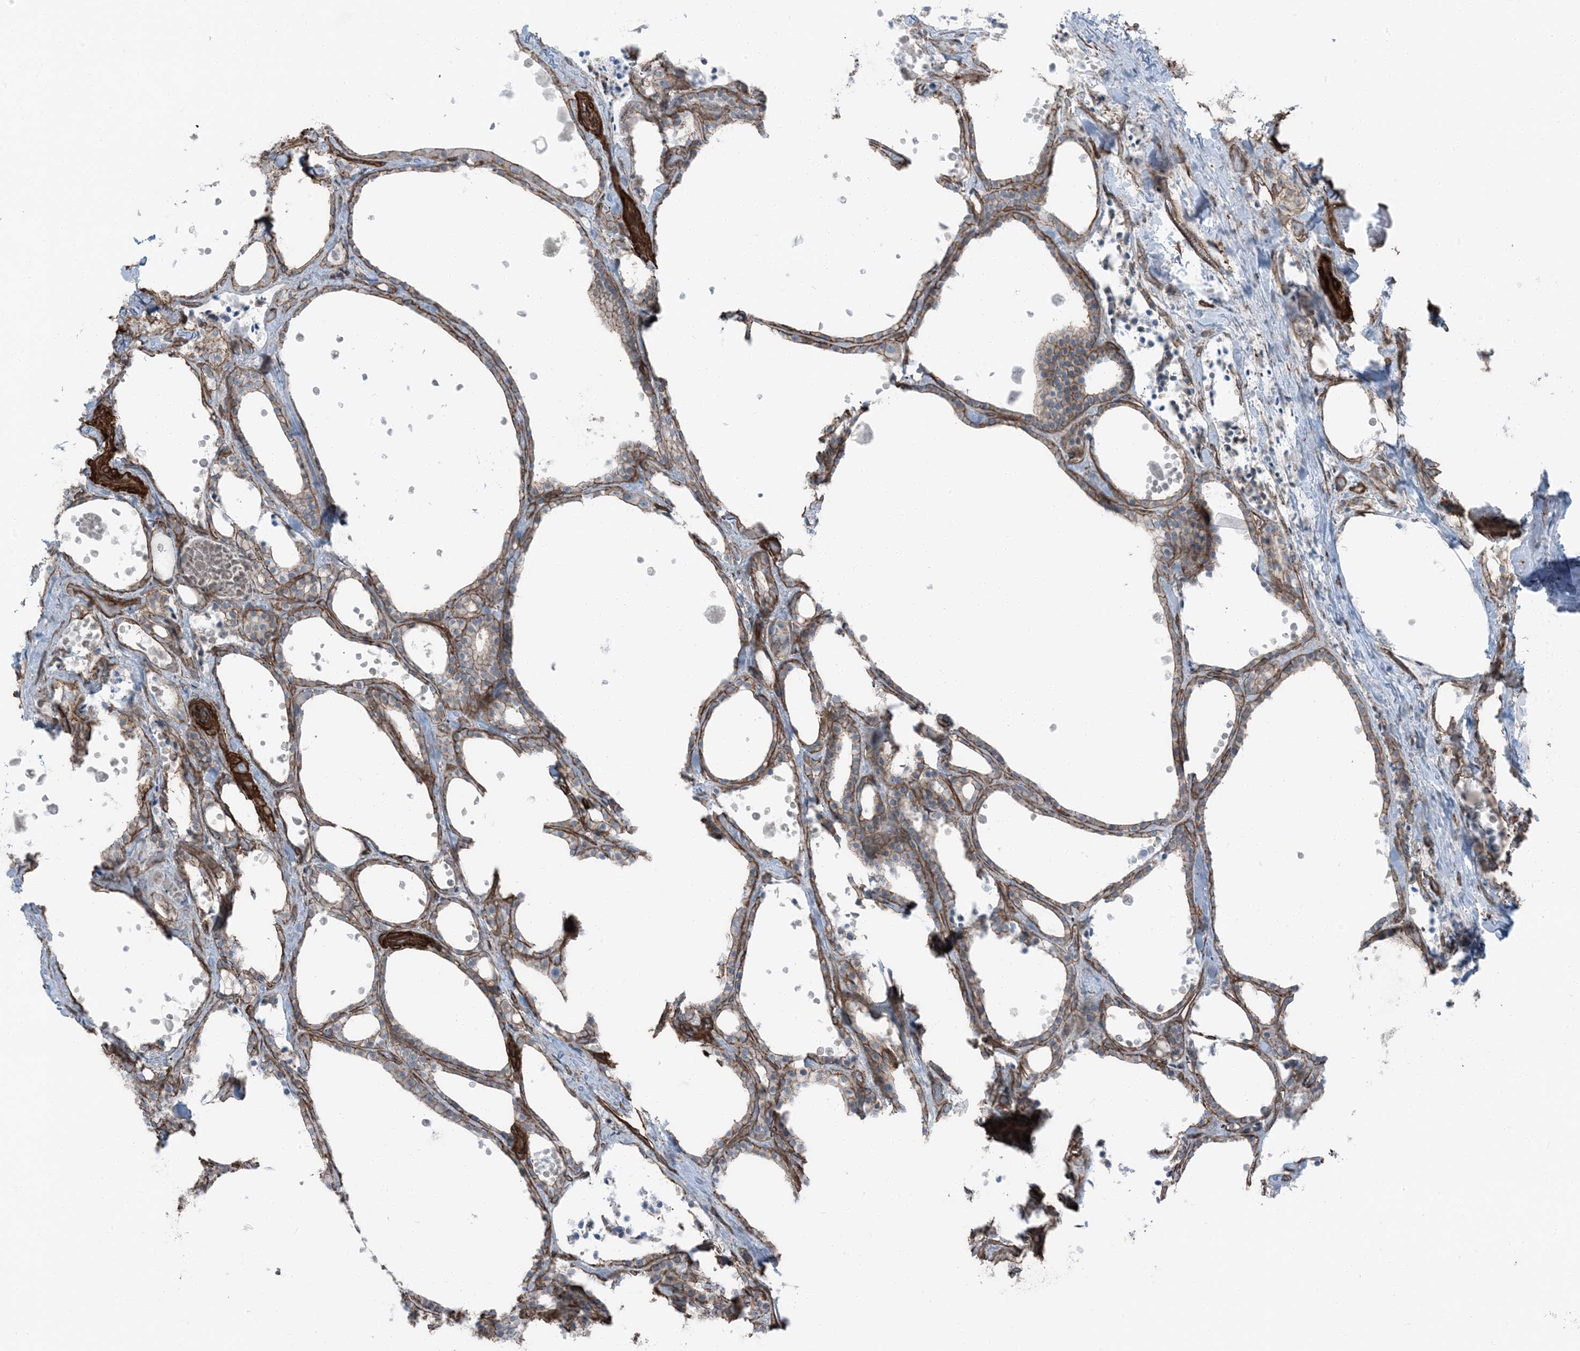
{"staining": {"intensity": "moderate", "quantity": ">75%", "location": "cytoplasmic/membranous"}, "tissue": "thyroid cancer", "cell_type": "Tumor cells", "image_type": "cancer", "snomed": [{"axis": "morphology", "description": "Papillary adenocarcinoma, NOS"}, {"axis": "topography", "description": "Thyroid gland"}], "caption": "Human thyroid papillary adenocarcinoma stained with a protein marker exhibits moderate staining in tumor cells.", "gene": "ZFP90", "patient": {"sex": "male", "age": 77}}